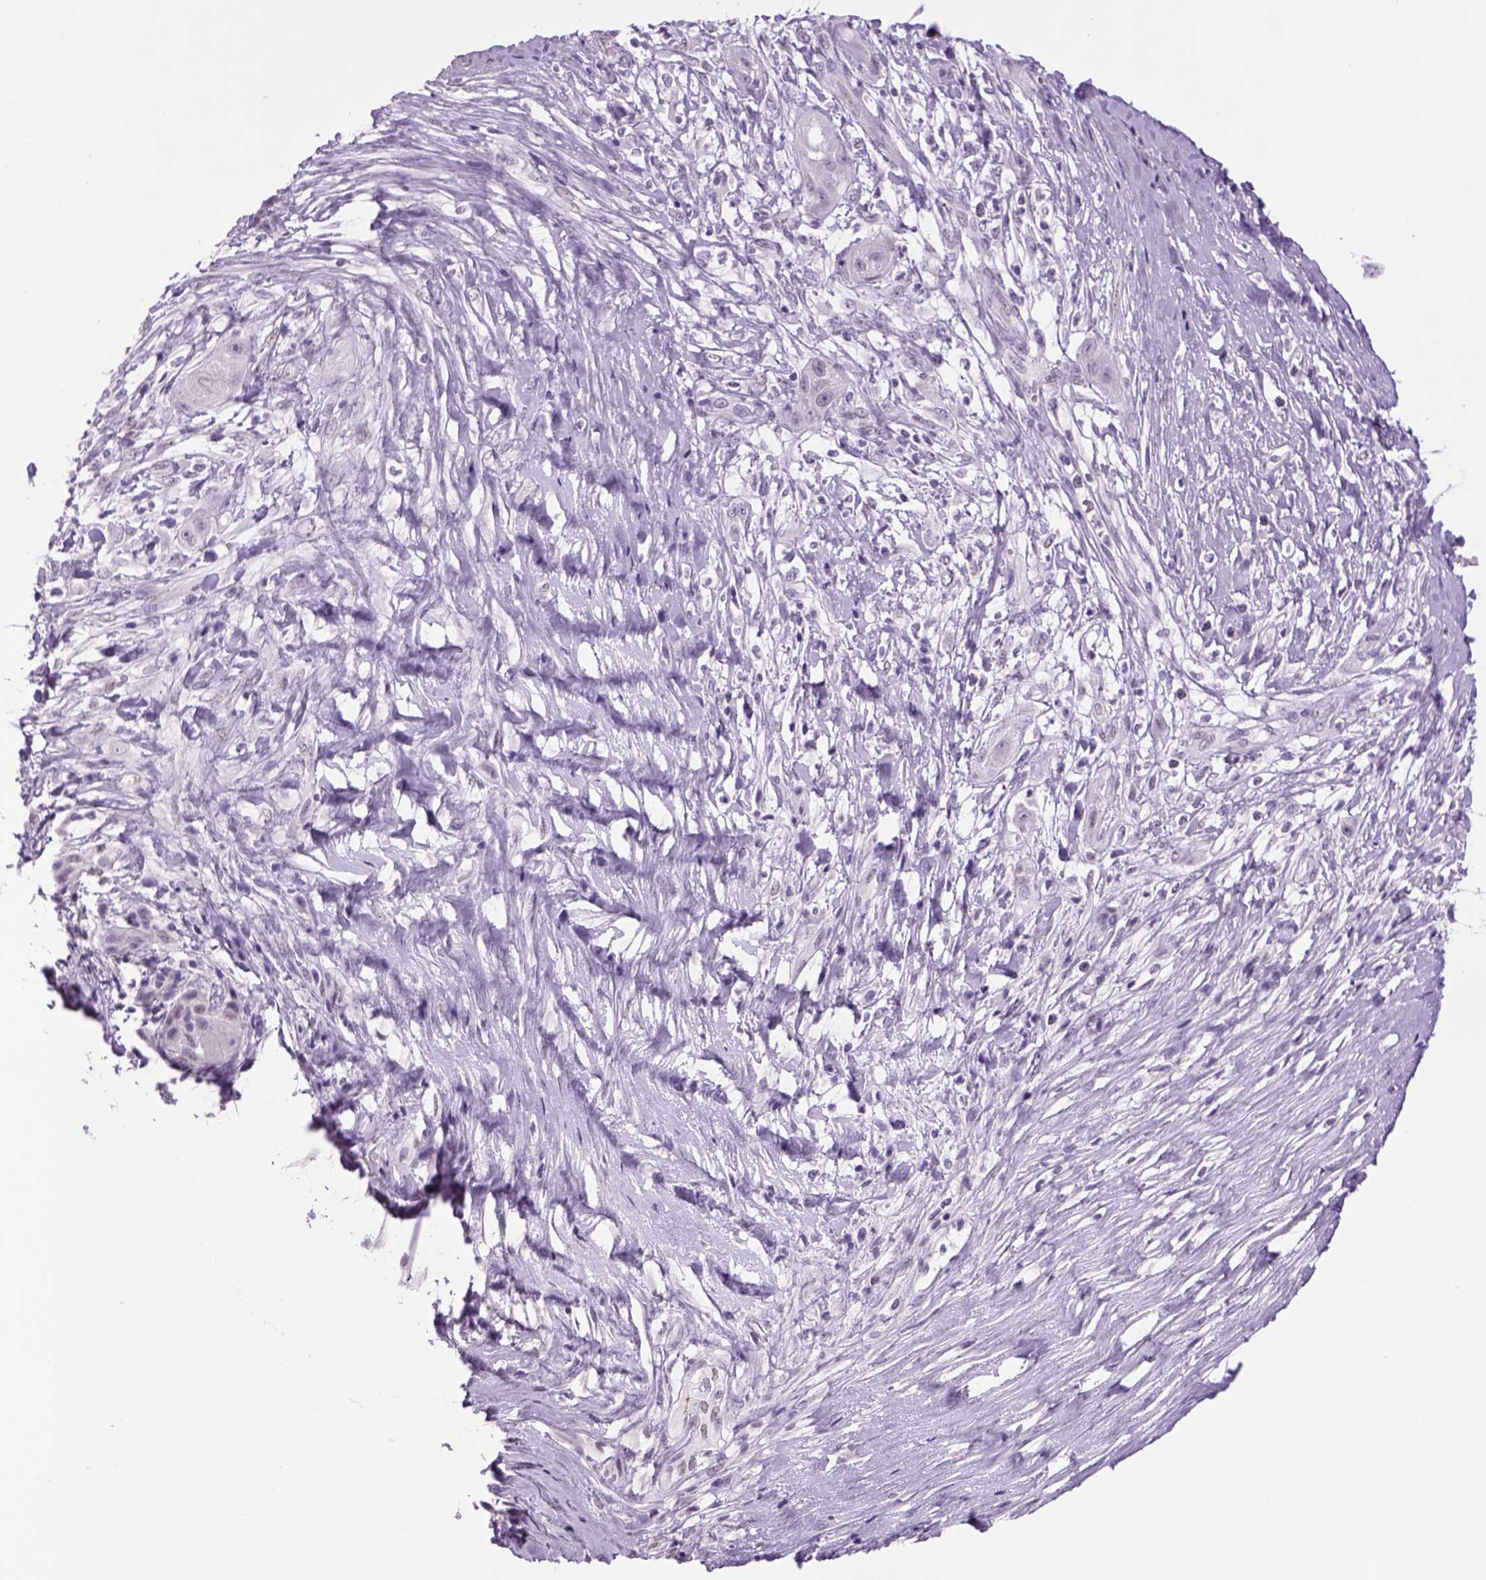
{"staining": {"intensity": "negative", "quantity": "none", "location": "none"}, "tissue": "skin cancer", "cell_type": "Tumor cells", "image_type": "cancer", "snomed": [{"axis": "morphology", "description": "Squamous cell carcinoma, NOS"}, {"axis": "topography", "description": "Skin"}], "caption": "This is an immunohistochemistry image of human skin squamous cell carcinoma. There is no expression in tumor cells.", "gene": "DBH", "patient": {"sex": "male", "age": 62}}